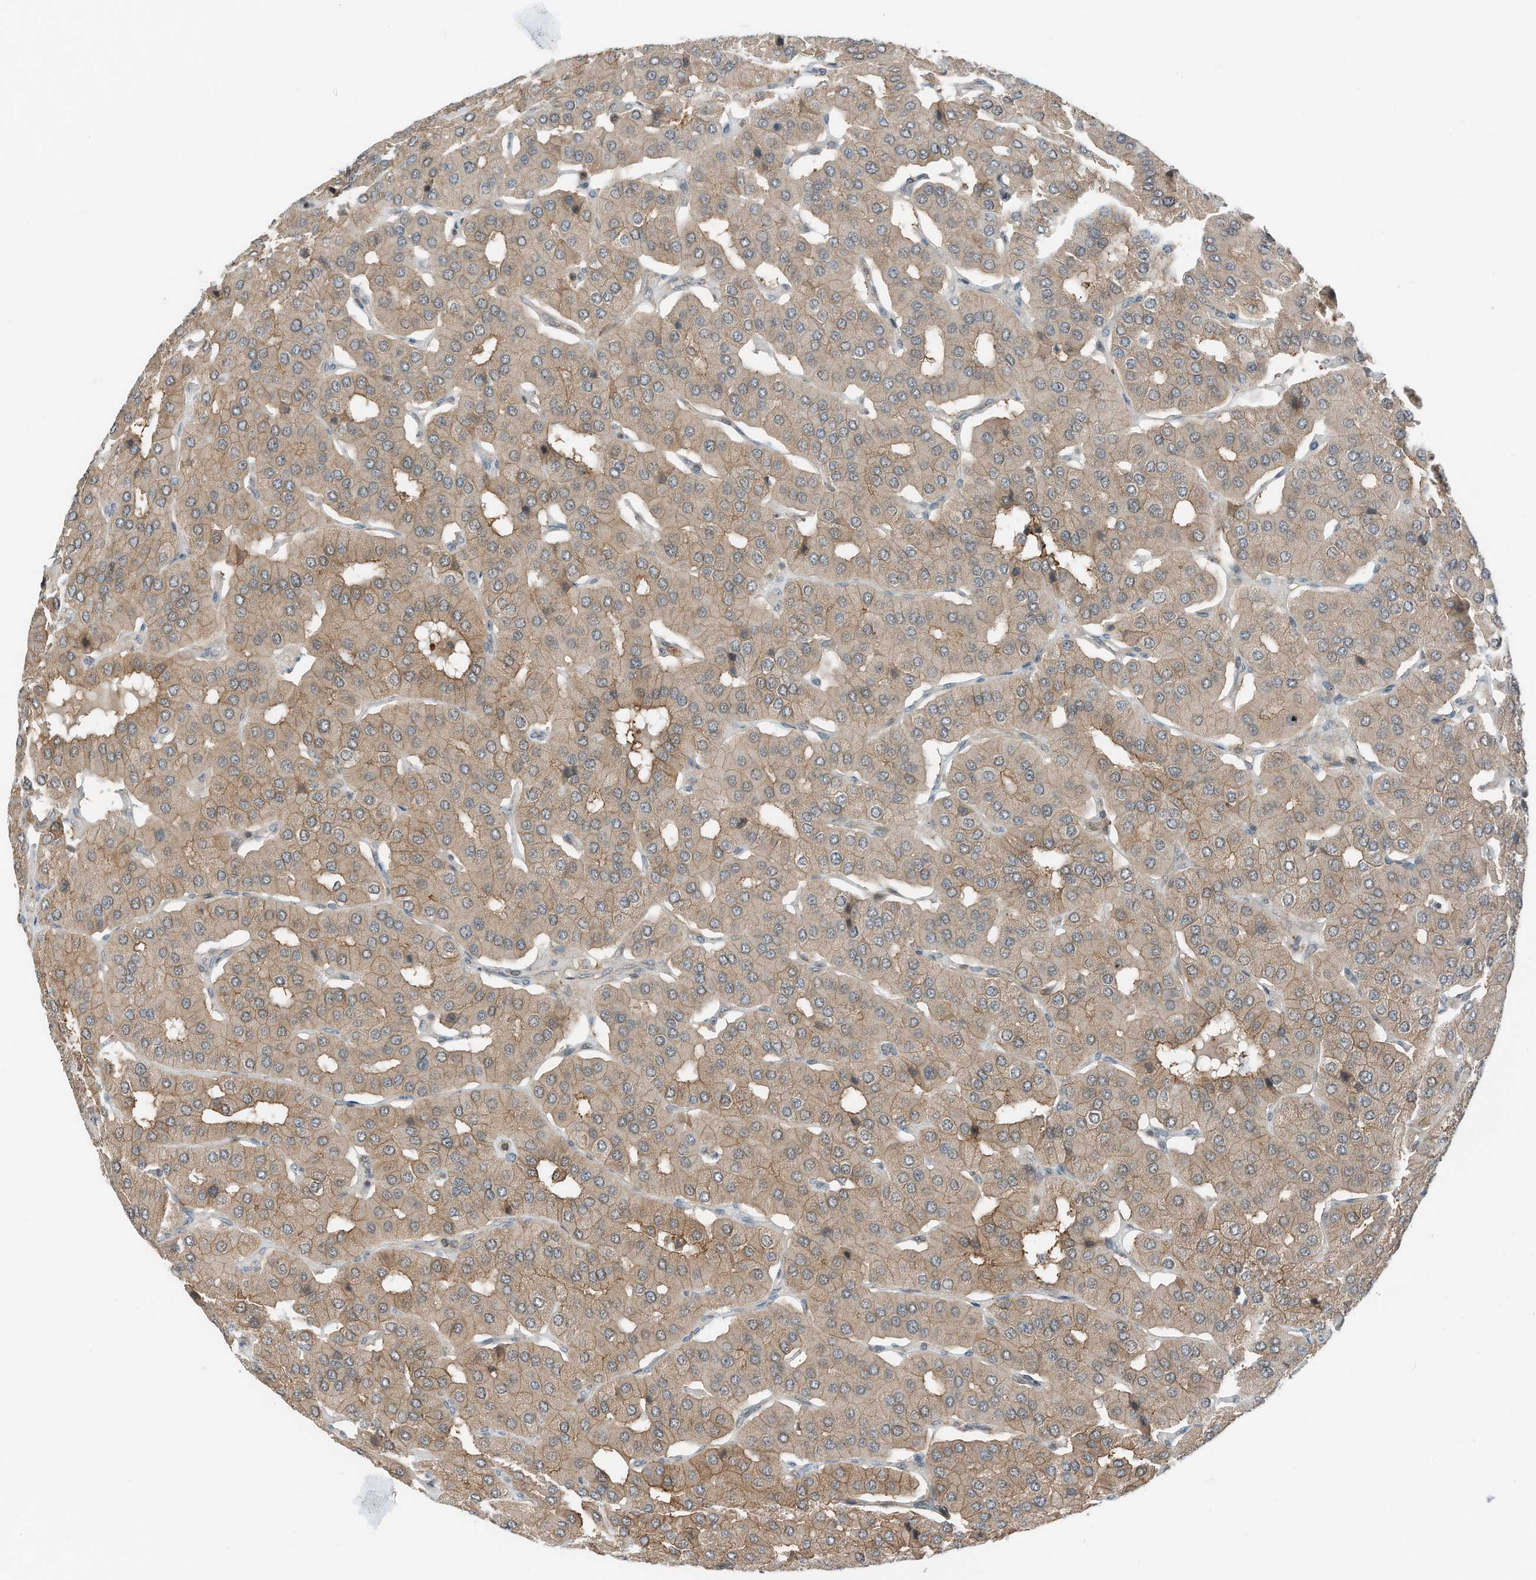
{"staining": {"intensity": "weak", "quantity": ">75%", "location": "cytoplasmic/membranous"}, "tissue": "parathyroid gland", "cell_type": "Glandular cells", "image_type": "normal", "snomed": [{"axis": "morphology", "description": "Normal tissue, NOS"}, {"axis": "morphology", "description": "Adenoma, NOS"}, {"axis": "topography", "description": "Parathyroid gland"}], "caption": "Immunohistochemistry (IHC) staining of unremarkable parathyroid gland, which exhibits low levels of weak cytoplasmic/membranous expression in approximately >75% of glandular cells indicating weak cytoplasmic/membranous protein staining. The staining was performed using DAB (3,3'-diaminobenzidine) (brown) for protein detection and nuclei were counterstained in hematoxylin (blue).", "gene": "RMND1", "patient": {"sex": "female", "age": 86}}